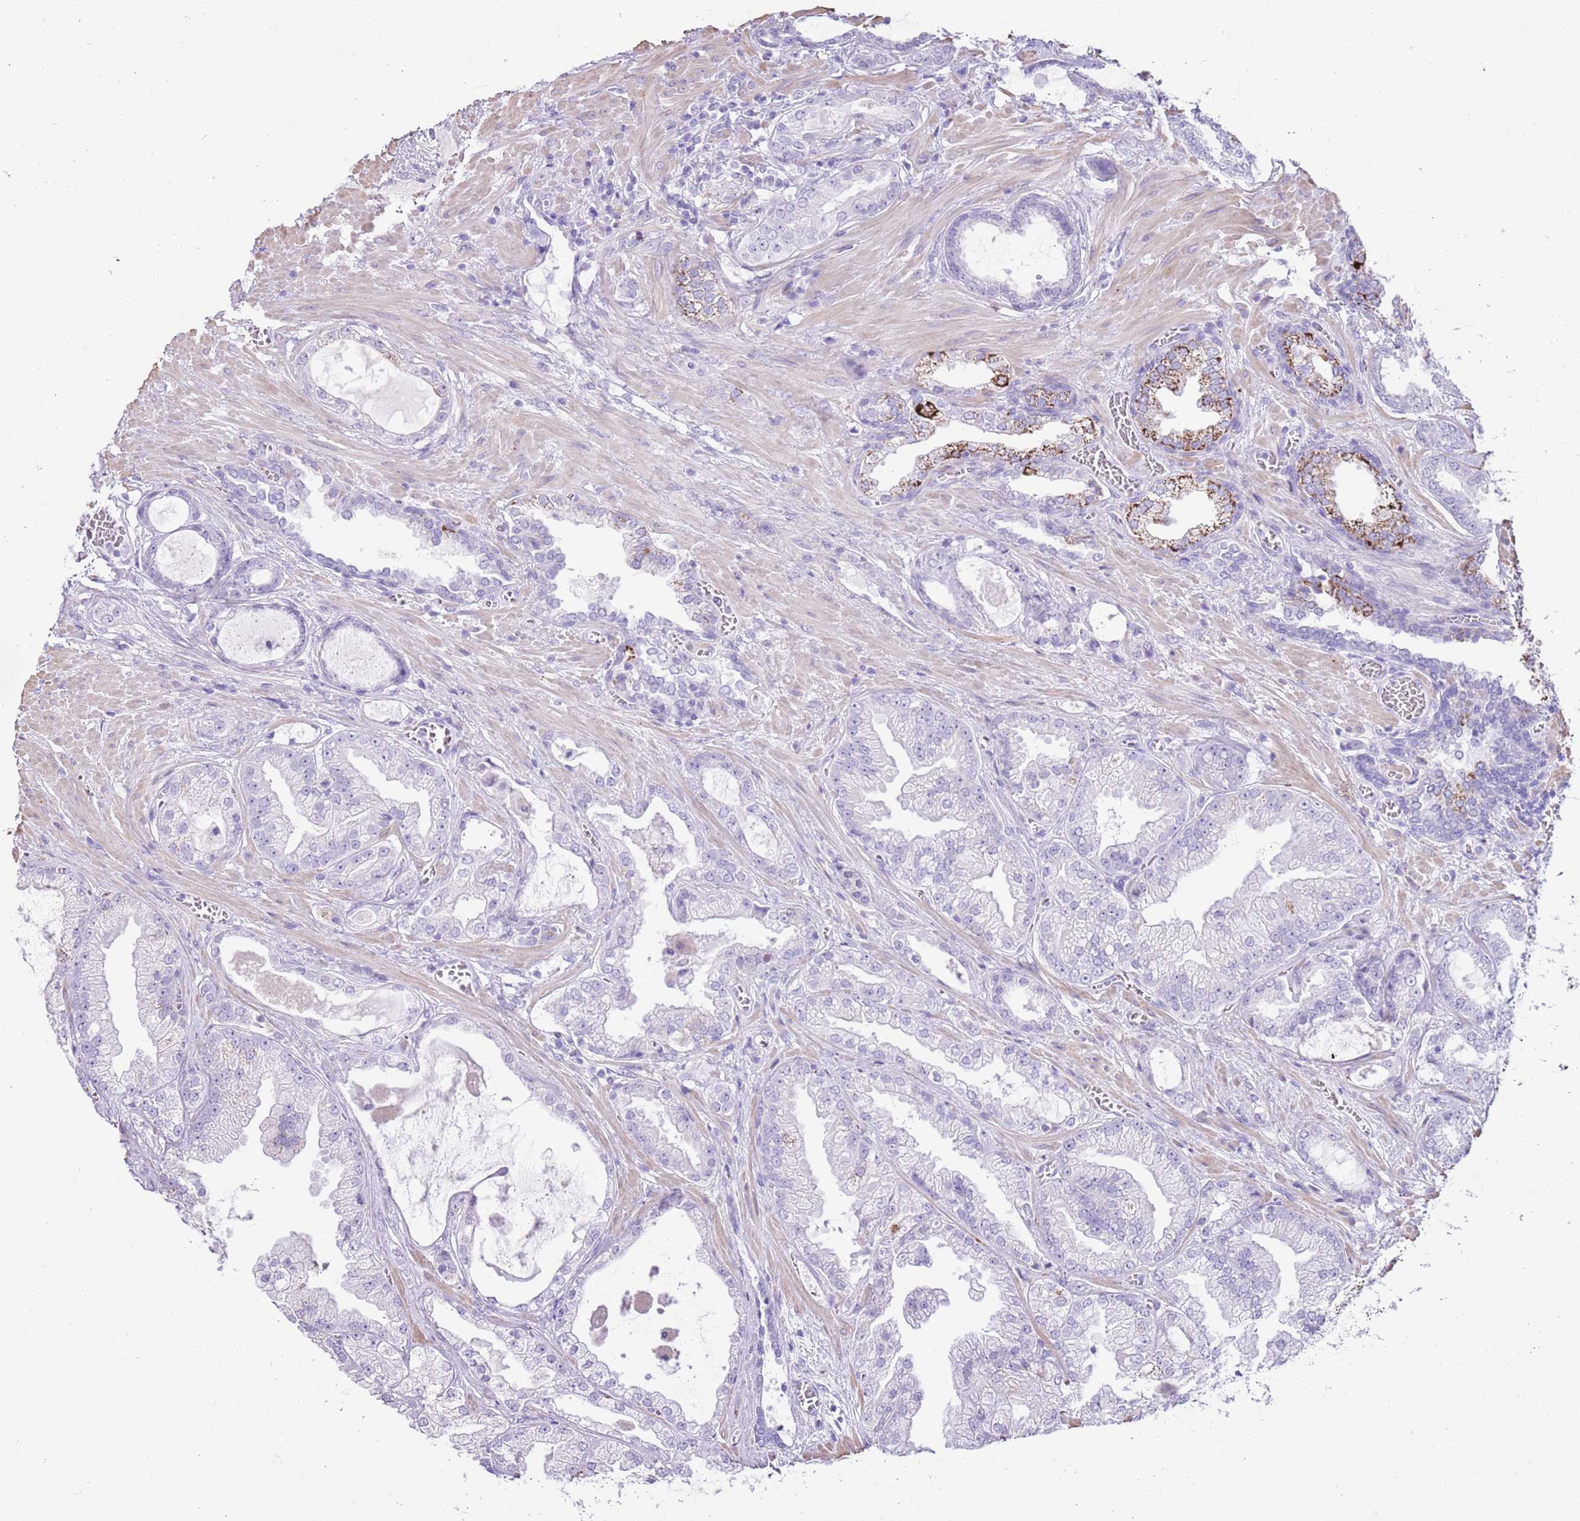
{"staining": {"intensity": "negative", "quantity": "none", "location": "none"}, "tissue": "prostate cancer", "cell_type": "Tumor cells", "image_type": "cancer", "snomed": [{"axis": "morphology", "description": "Adenocarcinoma, Low grade"}, {"axis": "topography", "description": "Prostate"}], "caption": "An image of human prostate adenocarcinoma (low-grade) is negative for staining in tumor cells.", "gene": "SLC7A14", "patient": {"sex": "male", "age": 57}}